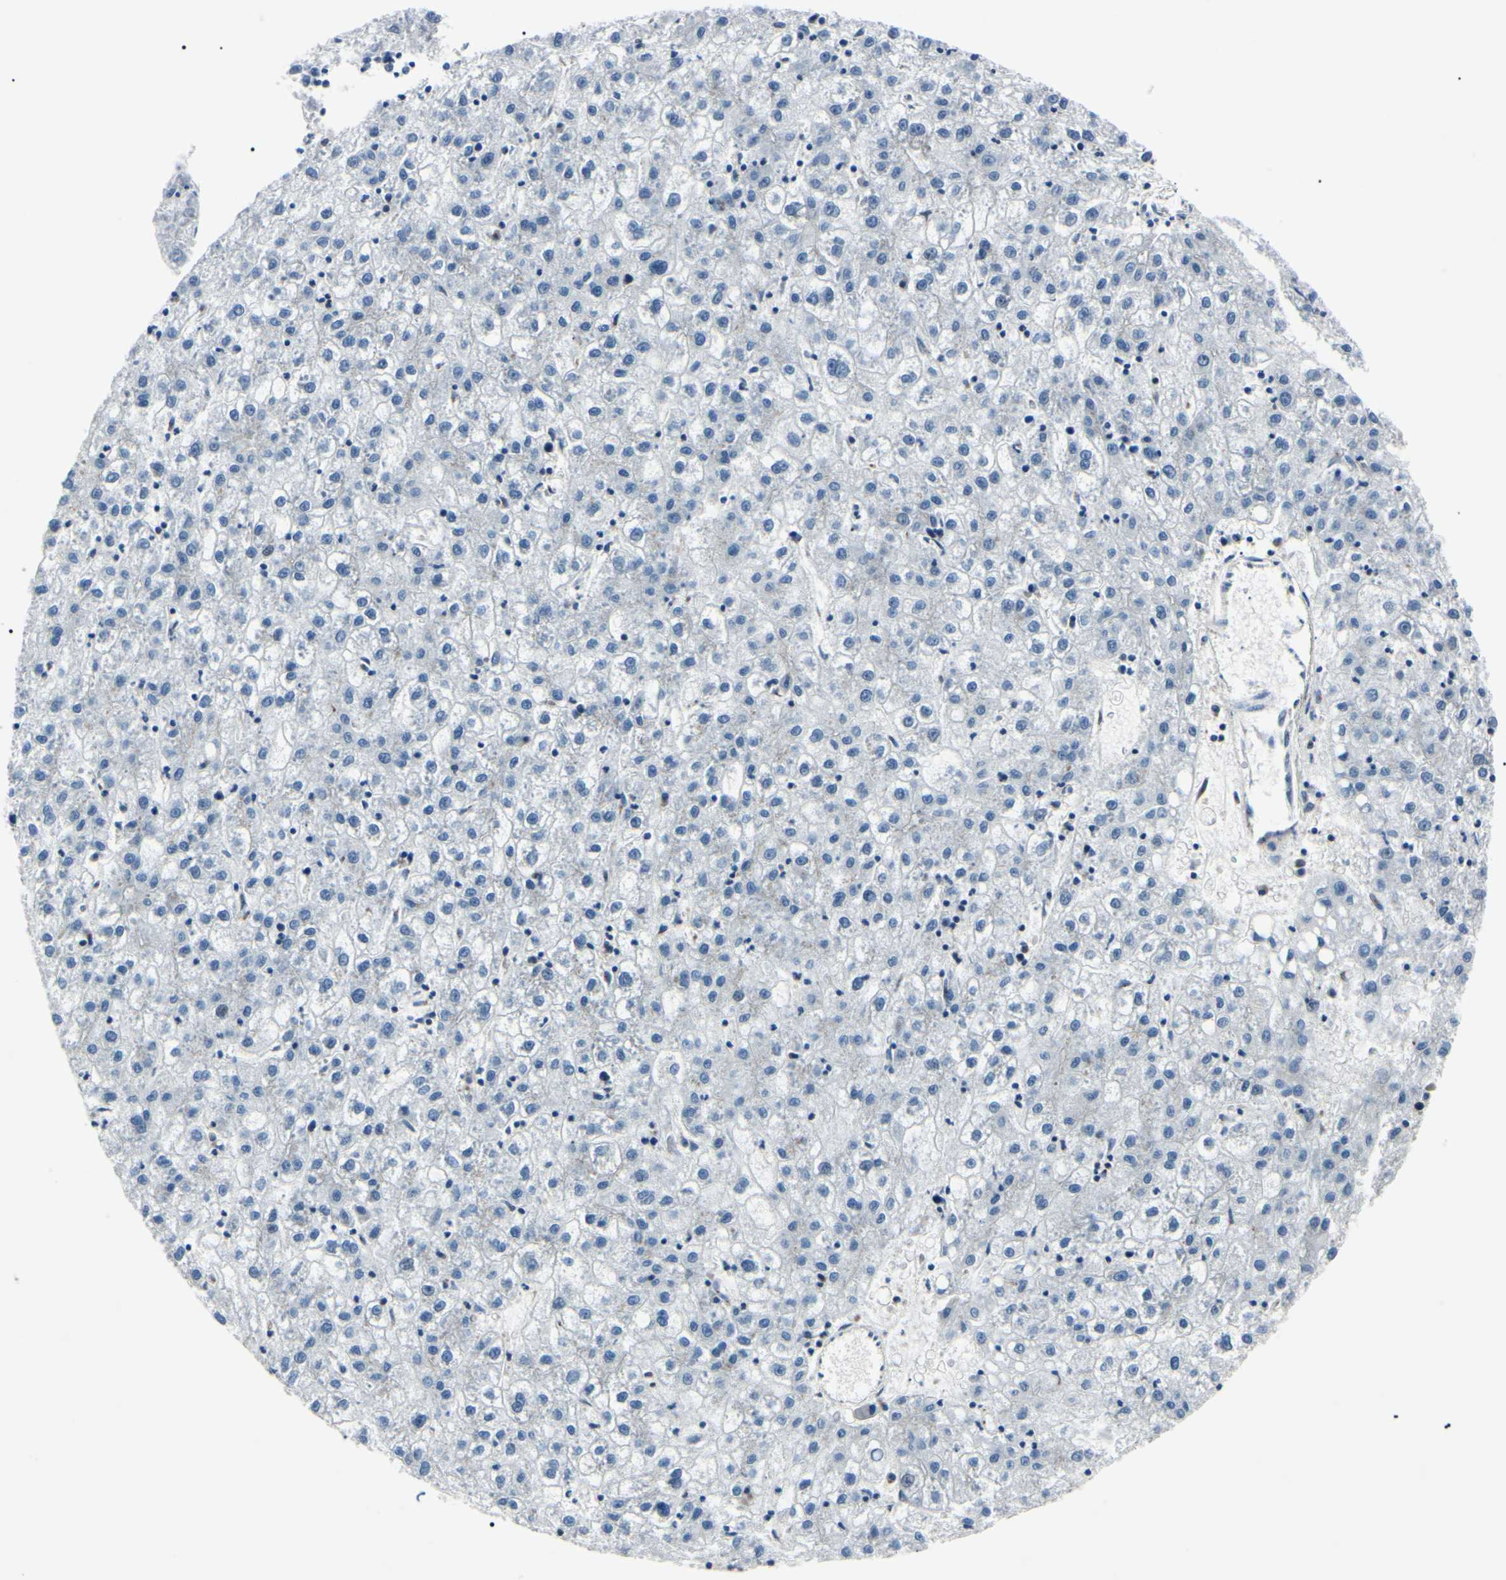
{"staining": {"intensity": "negative", "quantity": "none", "location": "none"}, "tissue": "liver cancer", "cell_type": "Tumor cells", "image_type": "cancer", "snomed": [{"axis": "morphology", "description": "Carcinoma, Hepatocellular, NOS"}, {"axis": "topography", "description": "Liver"}], "caption": "This is an immunohistochemistry micrograph of human liver cancer. There is no staining in tumor cells.", "gene": "MAPRE1", "patient": {"sex": "male", "age": 72}}